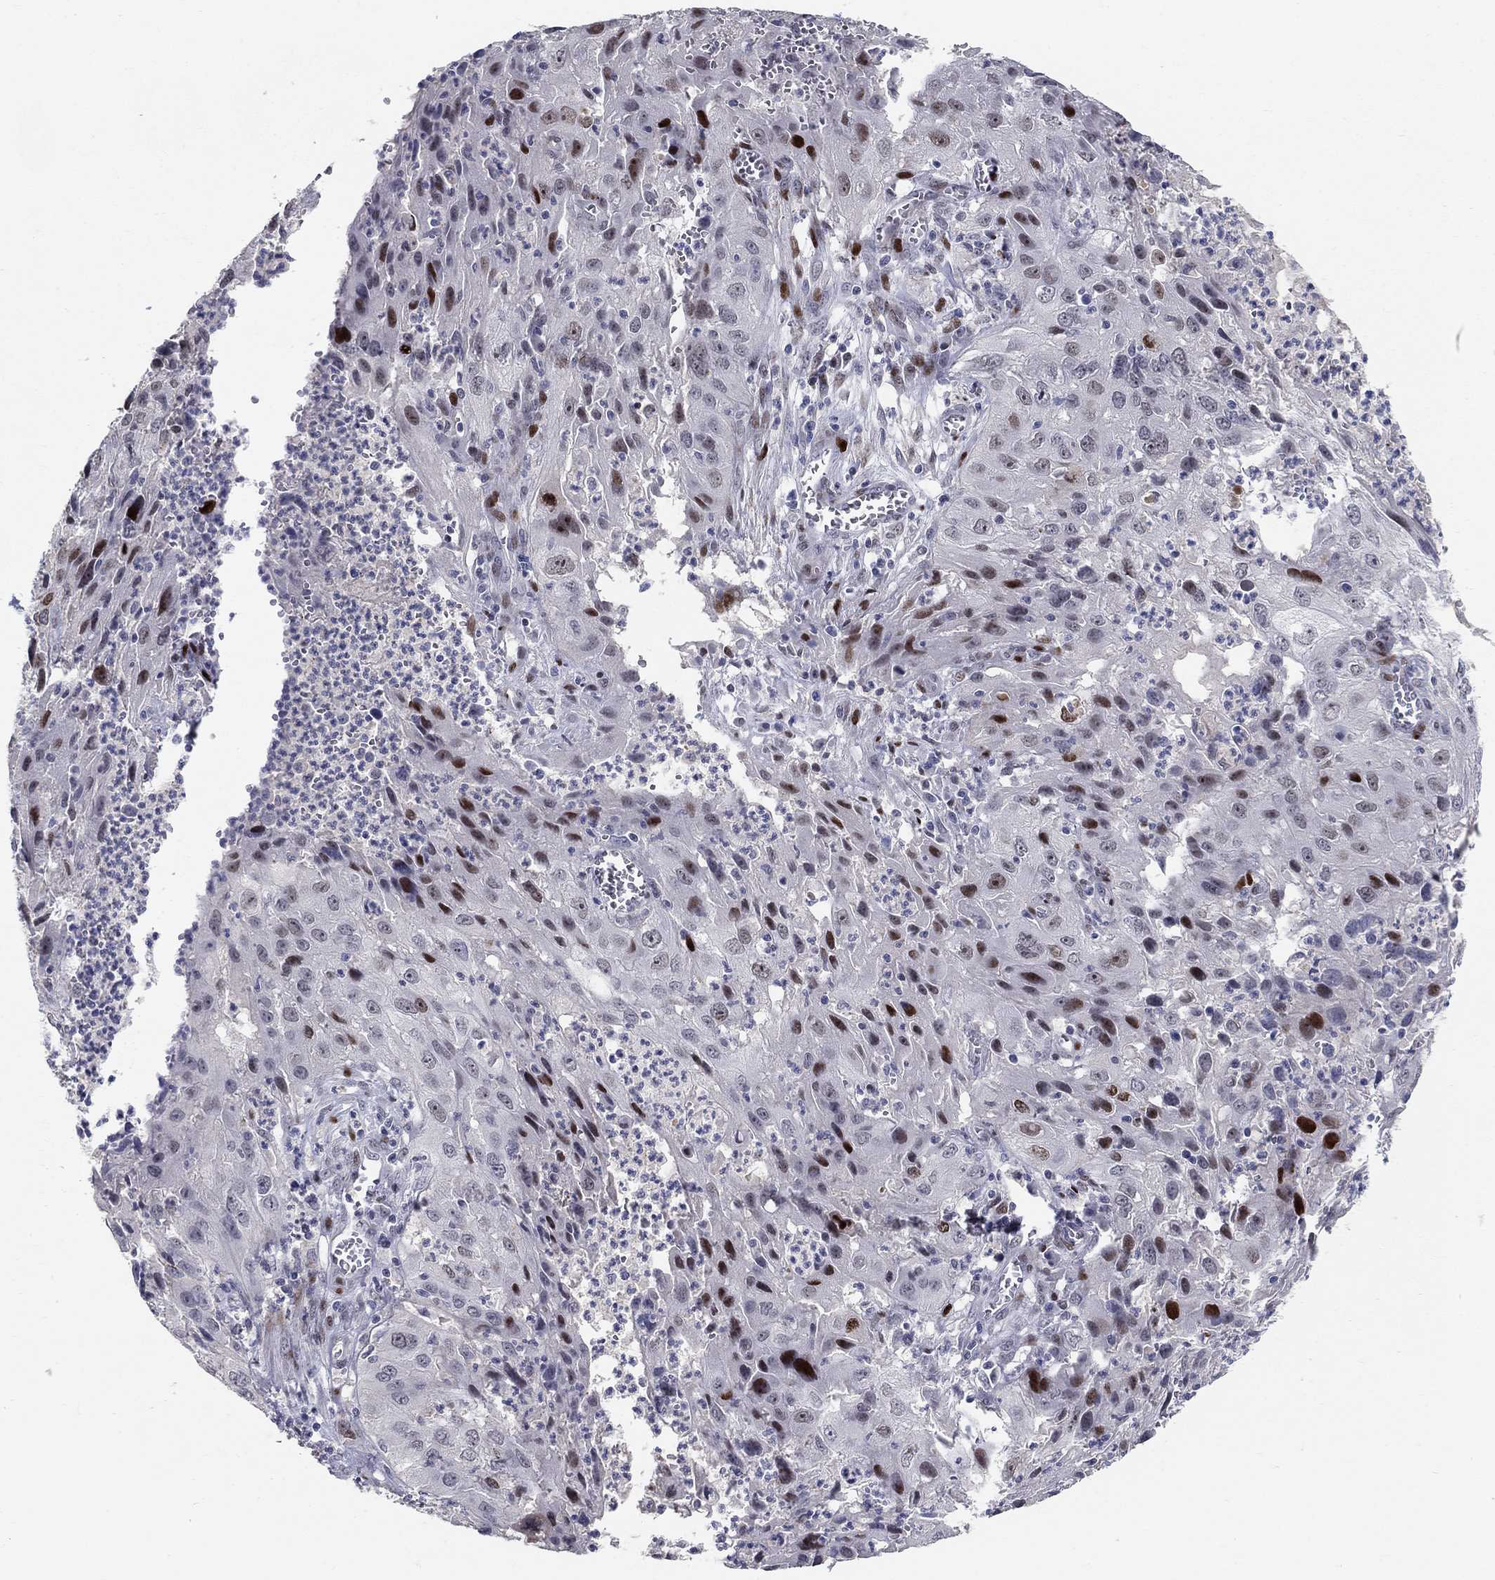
{"staining": {"intensity": "strong", "quantity": "<25%", "location": "nuclear"}, "tissue": "cervical cancer", "cell_type": "Tumor cells", "image_type": "cancer", "snomed": [{"axis": "morphology", "description": "Squamous cell carcinoma, NOS"}, {"axis": "topography", "description": "Cervix"}], "caption": "High-power microscopy captured an IHC histopathology image of cervical cancer (squamous cell carcinoma), revealing strong nuclear positivity in about <25% of tumor cells. The protein is shown in brown color, while the nuclei are stained blue.", "gene": "RAPGEF5", "patient": {"sex": "female", "age": 32}}